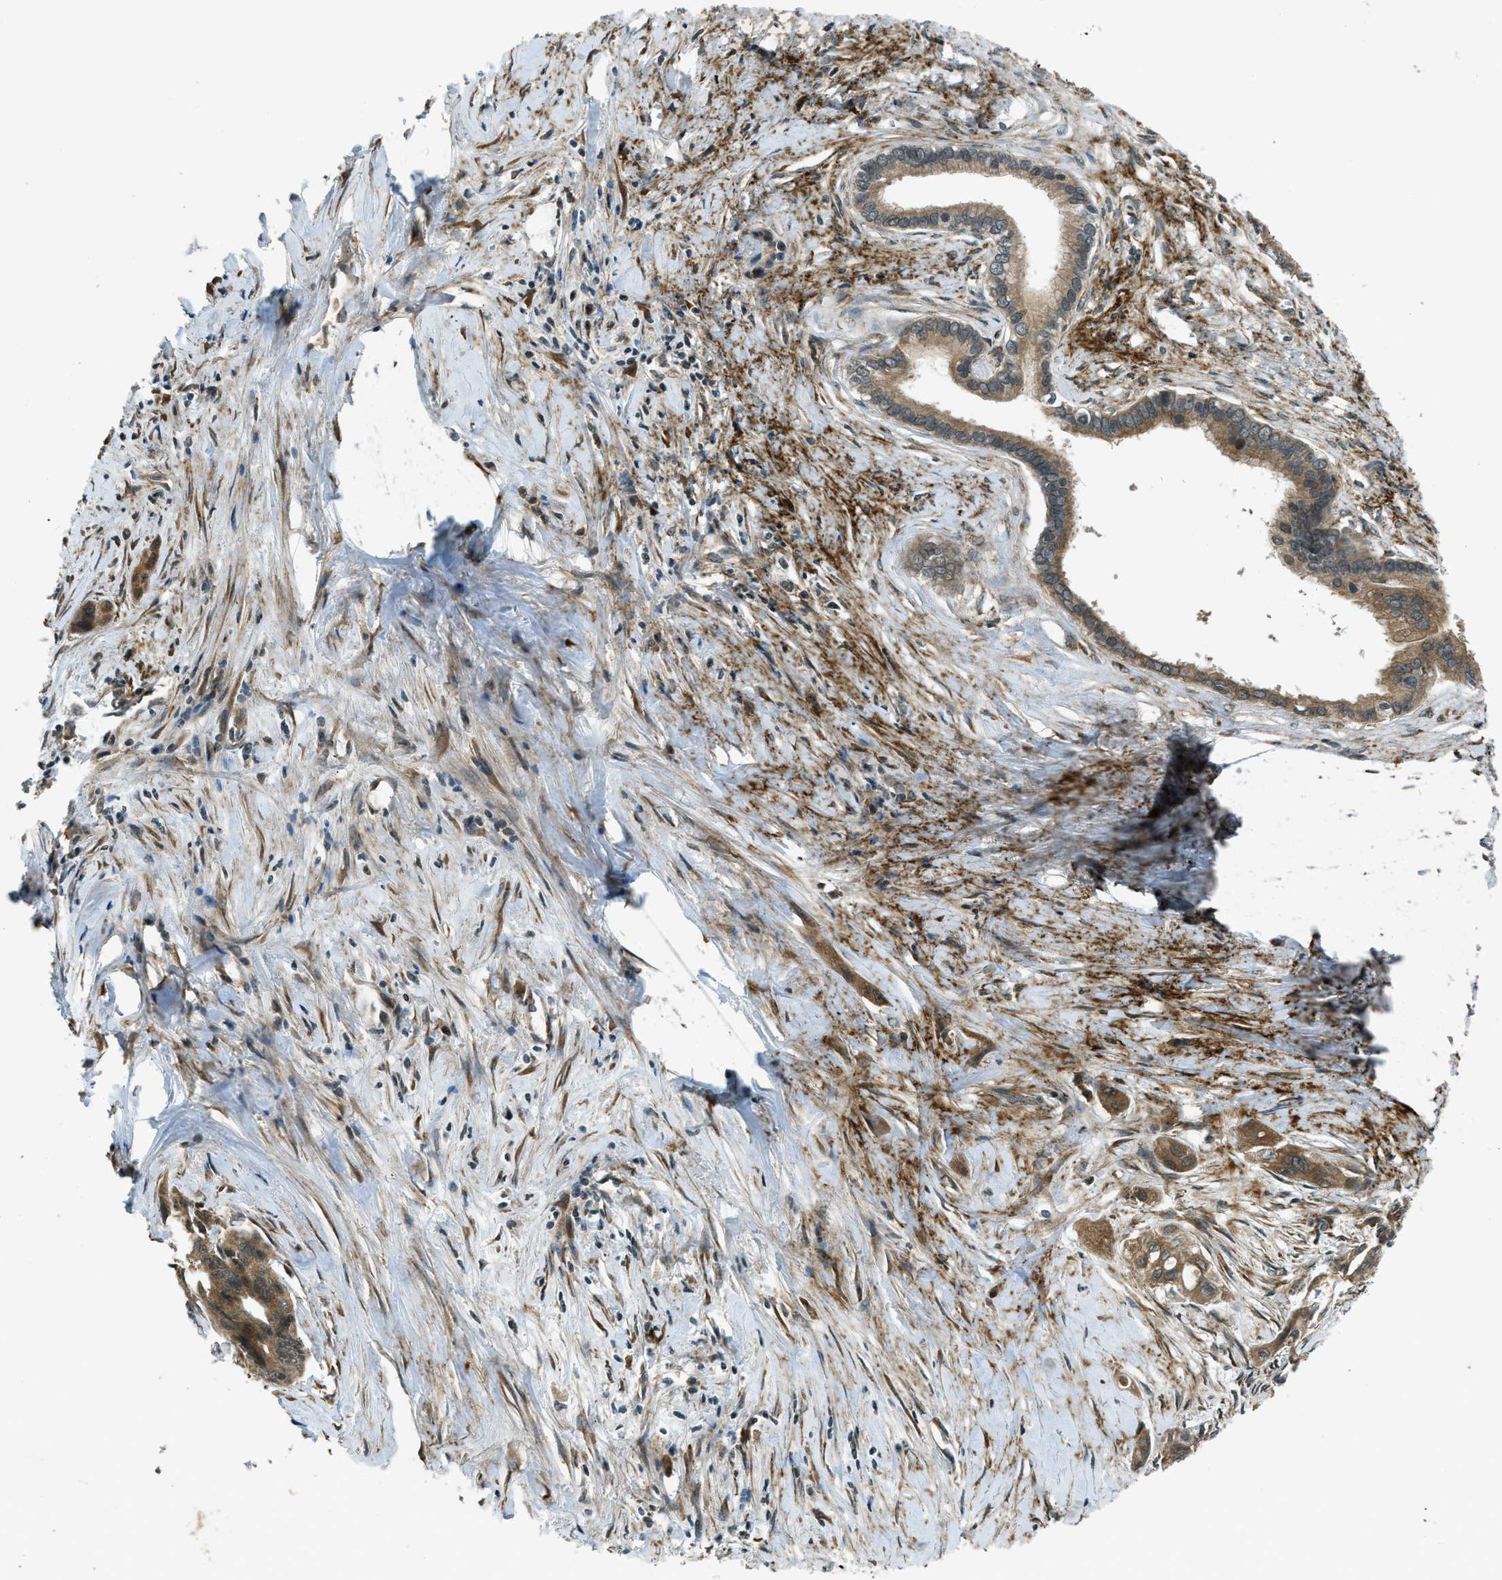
{"staining": {"intensity": "moderate", "quantity": ">75%", "location": "cytoplasmic/membranous"}, "tissue": "pancreatic cancer", "cell_type": "Tumor cells", "image_type": "cancer", "snomed": [{"axis": "morphology", "description": "Adenocarcinoma, NOS"}, {"axis": "topography", "description": "Pancreas"}], "caption": "Protein staining of pancreatic adenocarcinoma tissue exhibits moderate cytoplasmic/membranous positivity in approximately >75% of tumor cells. The staining was performed using DAB, with brown indicating positive protein expression. Nuclei are stained blue with hematoxylin.", "gene": "EIF2AK3", "patient": {"sex": "male", "age": 73}}